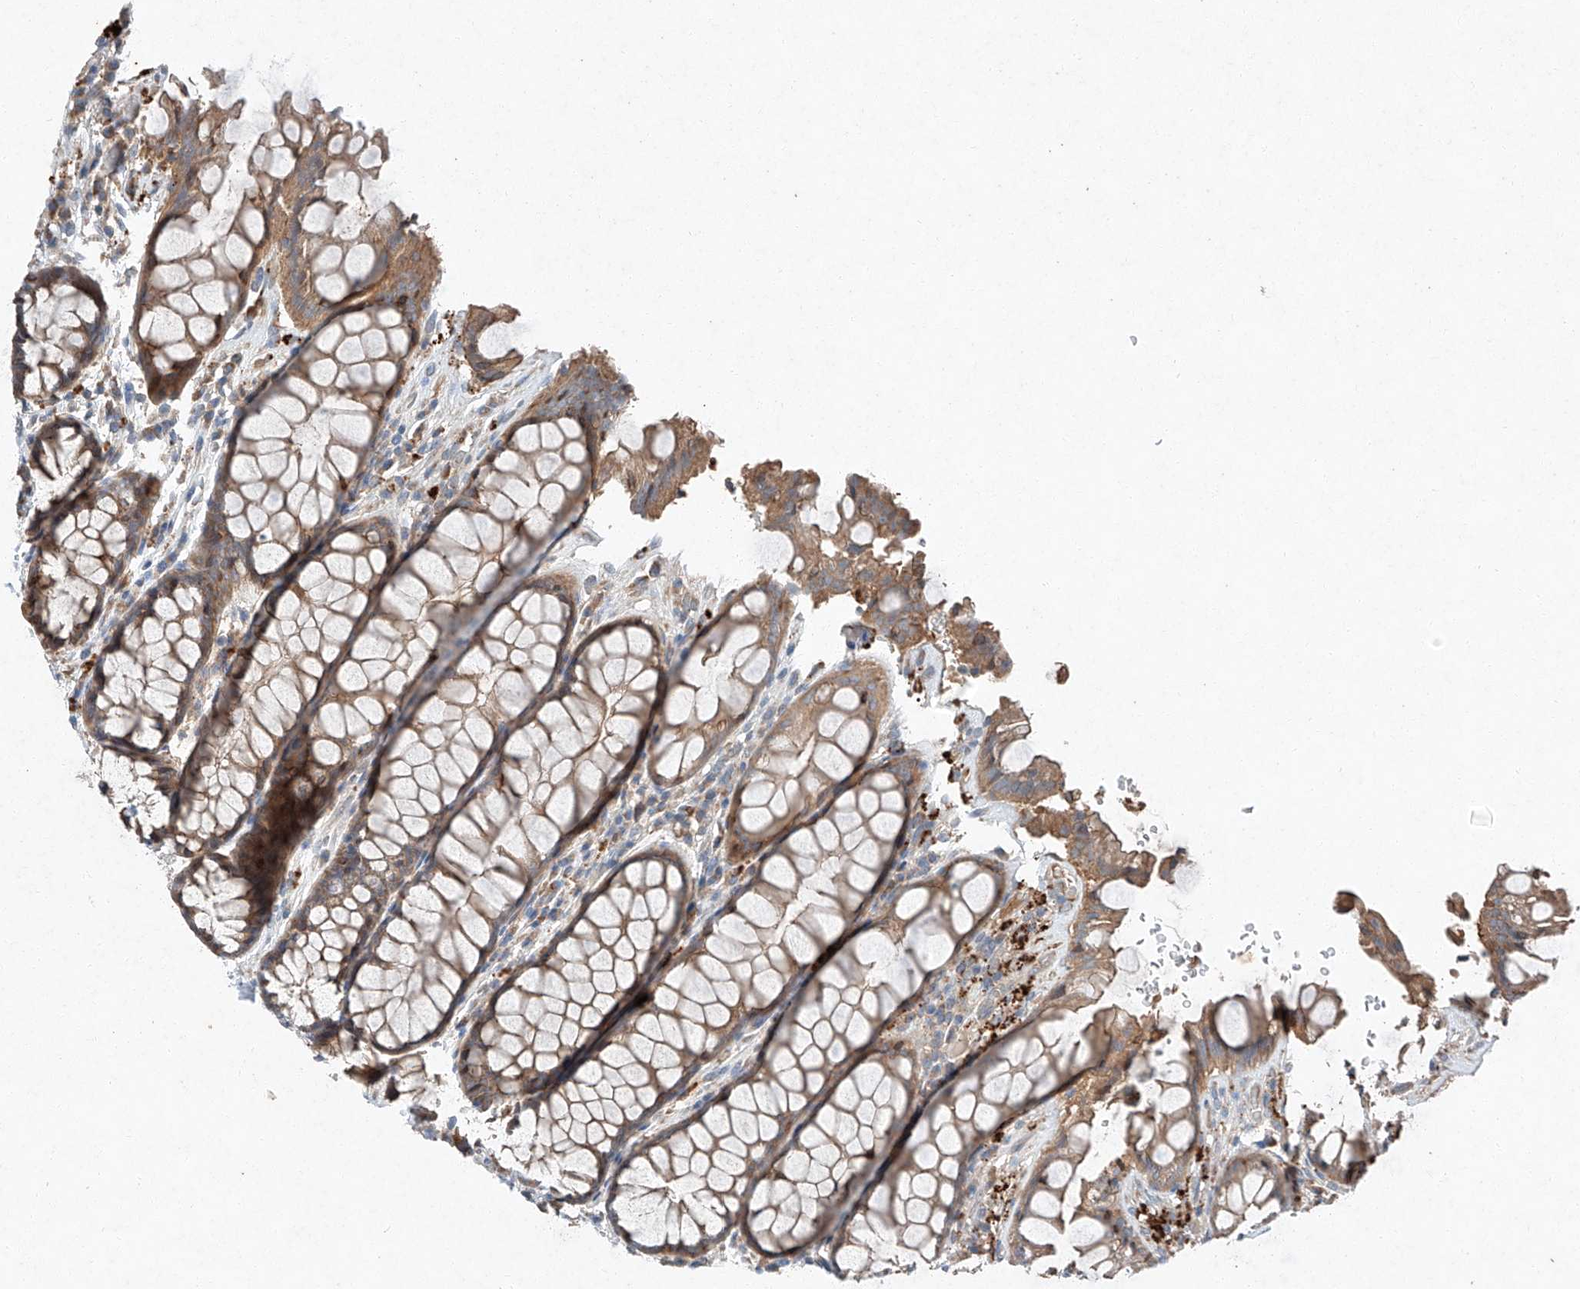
{"staining": {"intensity": "moderate", "quantity": ">75%", "location": "cytoplasmic/membranous"}, "tissue": "rectum", "cell_type": "Glandular cells", "image_type": "normal", "snomed": [{"axis": "morphology", "description": "Normal tissue, NOS"}, {"axis": "topography", "description": "Rectum"}], "caption": "Rectum stained for a protein (brown) demonstrates moderate cytoplasmic/membranous positive positivity in approximately >75% of glandular cells.", "gene": "RUSC1", "patient": {"sex": "male", "age": 64}}